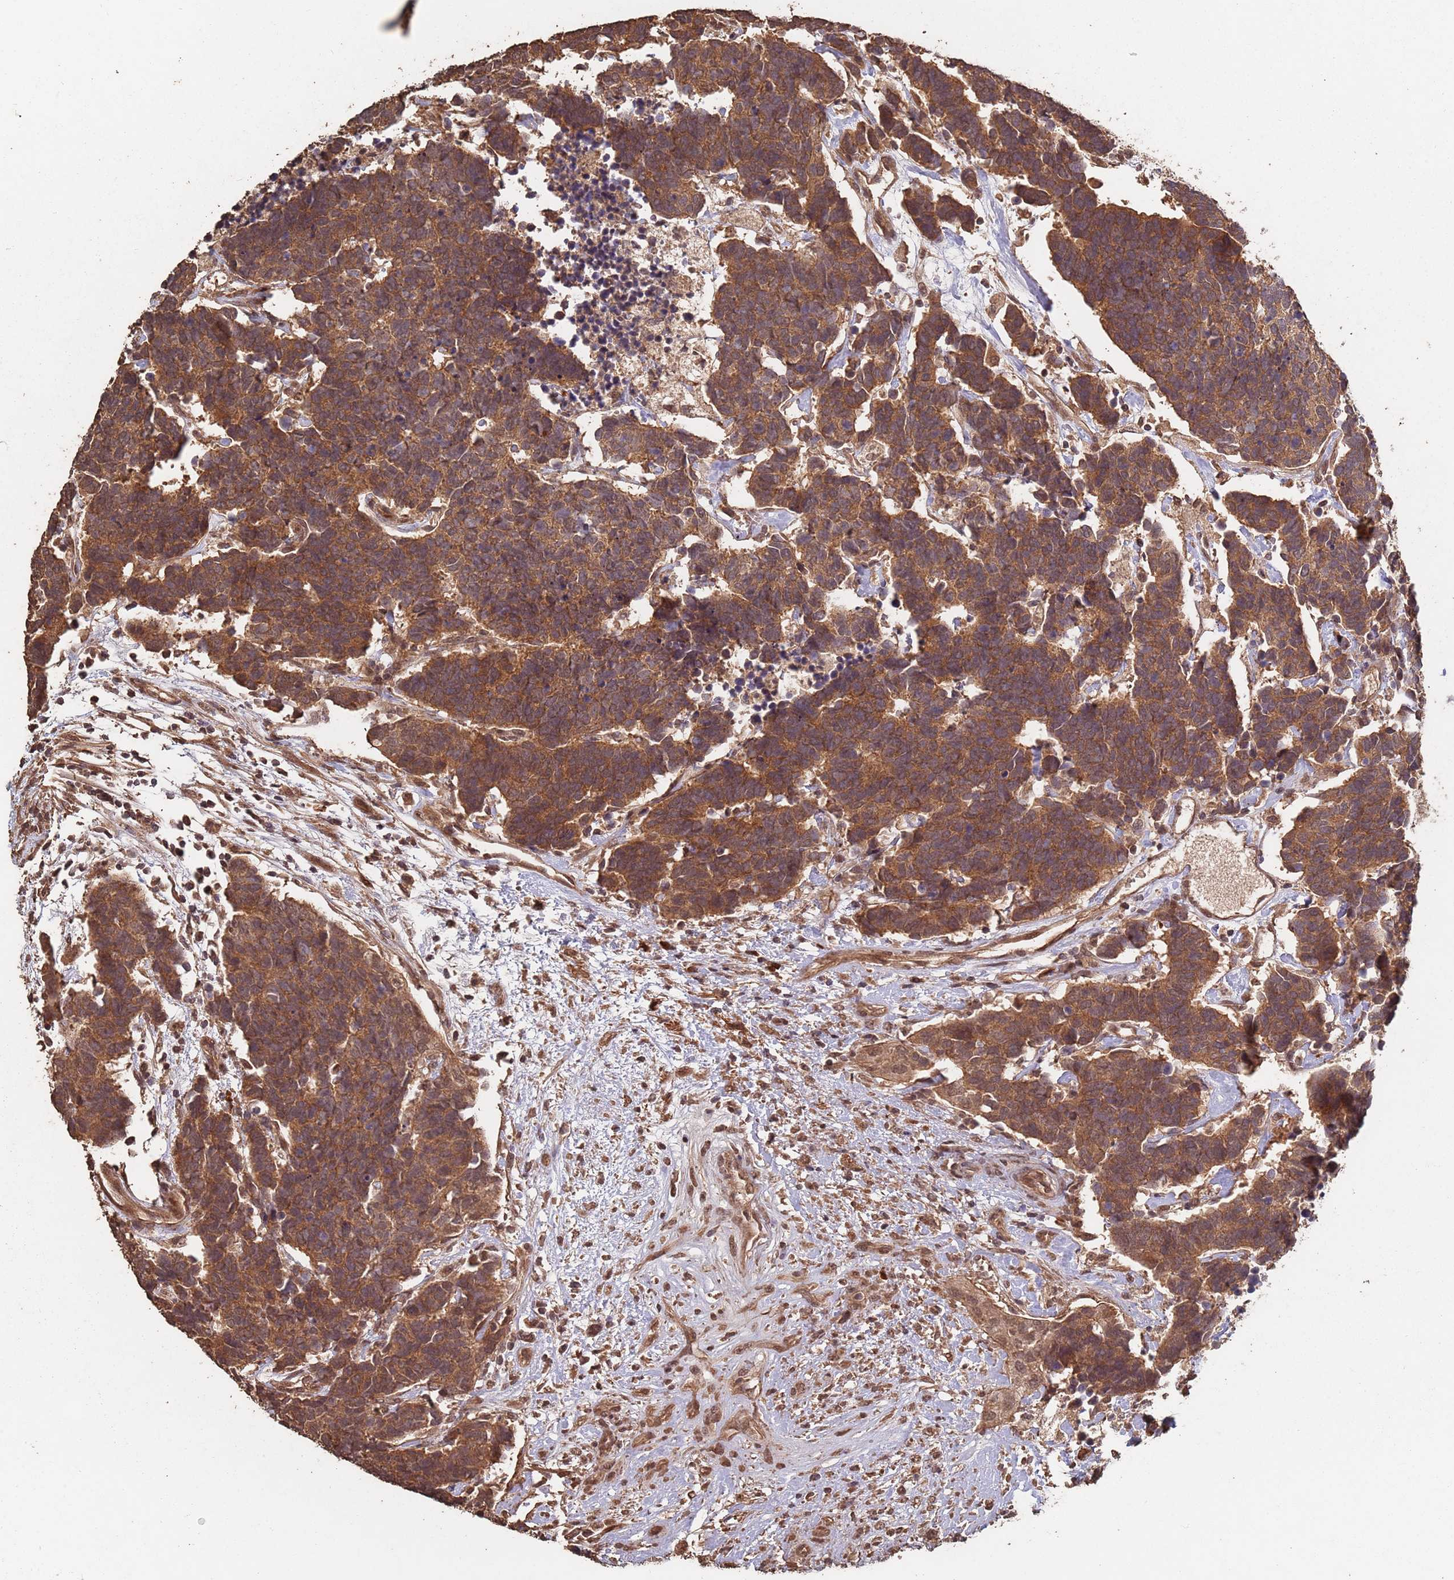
{"staining": {"intensity": "strong", "quantity": ">75%", "location": "cytoplasmic/membranous"}, "tissue": "carcinoid", "cell_type": "Tumor cells", "image_type": "cancer", "snomed": [{"axis": "morphology", "description": "Carcinoma, NOS"}, {"axis": "morphology", "description": "Carcinoid, malignant, NOS"}, {"axis": "topography", "description": "Urinary bladder"}], "caption": "An immunohistochemistry image of neoplastic tissue is shown. Protein staining in brown shows strong cytoplasmic/membranous positivity in carcinoid within tumor cells.", "gene": "FRAT1", "patient": {"sex": "male", "age": 57}}